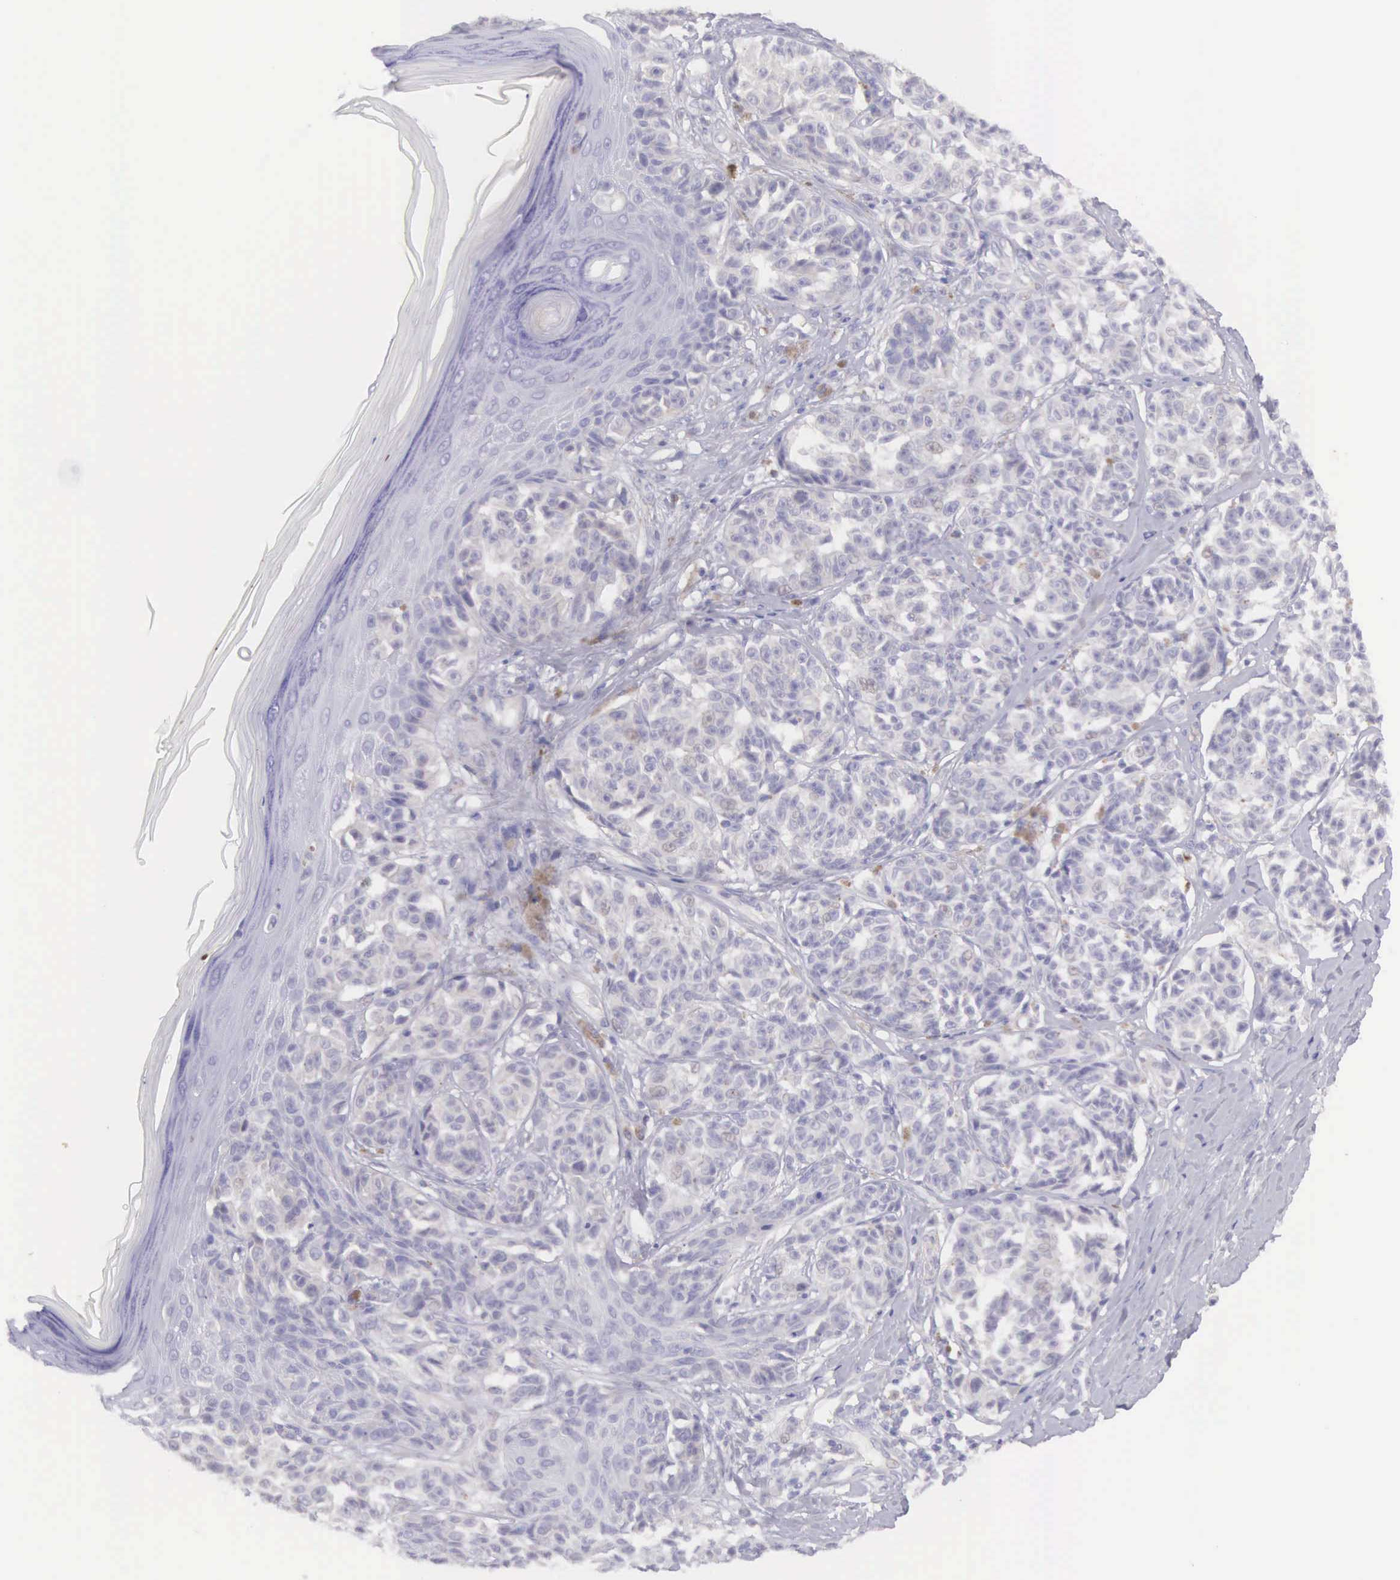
{"staining": {"intensity": "moderate", "quantity": "<25%", "location": "cytoplasmic/membranous"}, "tissue": "melanoma", "cell_type": "Tumor cells", "image_type": "cancer", "snomed": [{"axis": "morphology", "description": "Malignant melanoma, NOS"}, {"axis": "topography", "description": "Skin"}], "caption": "Melanoma tissue reveals moderate cytoplasmic/membranous staining in approximately <25% of tumor cells, visualized by immunohistochemistry. Ihc stains the protein of interest in brown and the nuclei are stained blue.", "gene": "ARFGAP3", "patient": {"sex": "male", "age": 49}}